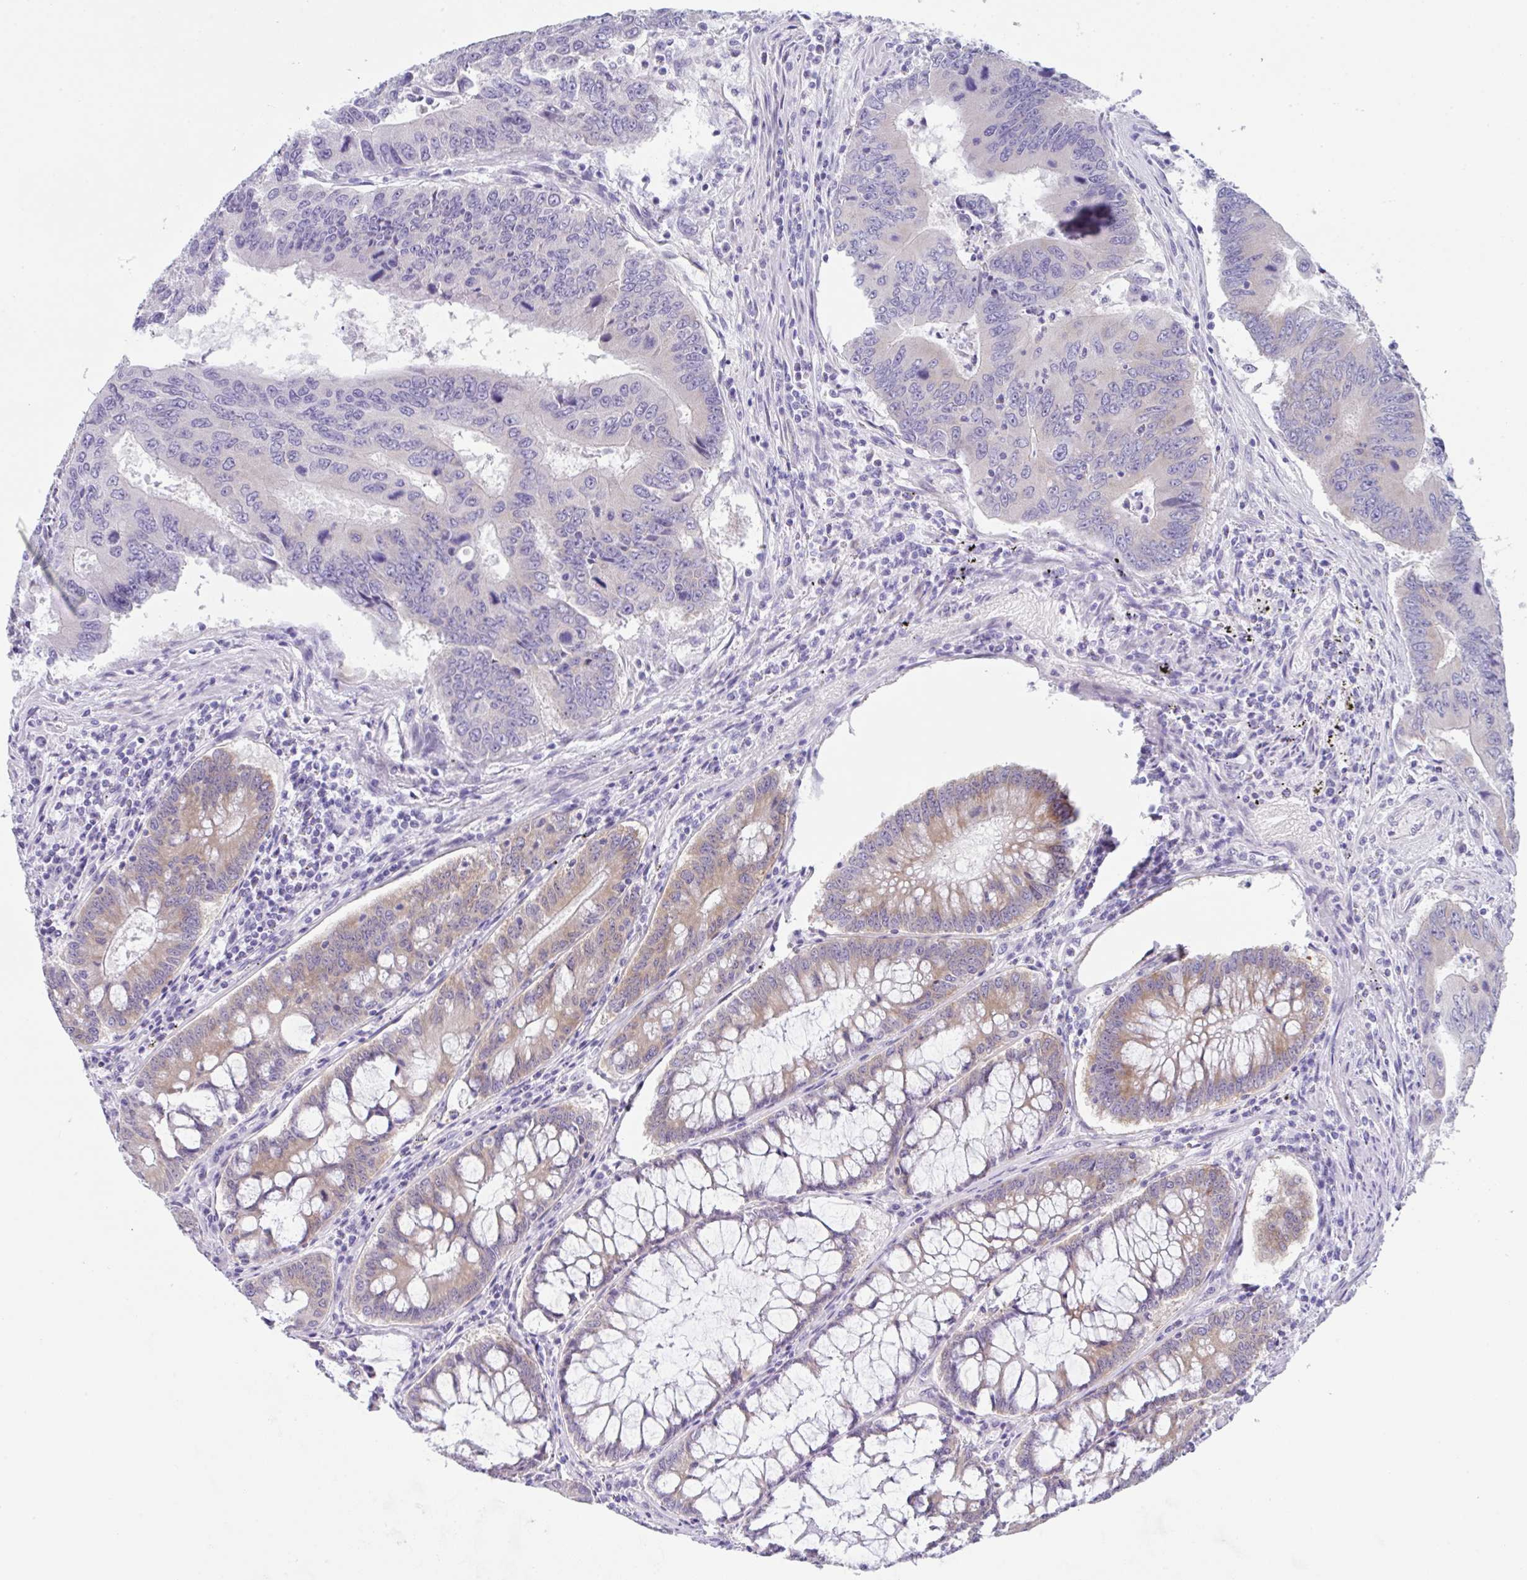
{"staining": {"intensity": "weak", "quantity": "<25%", "location": "cytoplasmic/membranous"}, "tissue": "colorectal cancer", "cell_type": "Tumor cells", "image_type": "cancer", "snomed": [{"axis": "morphology", "description": "Adenocarcinoma, NOS"}, {"axis": "topography", "description": "Colon"}], "caption": "DAB immunohistochemical staining of human colorectal cancer (adenocarcinoma) shows no significant staining in tumor cells. (DAB IHC visualized using brightfield microscopy, high magnification).", "gene": "TRAF4", "patient": {"sex": "male", "age": 53}}